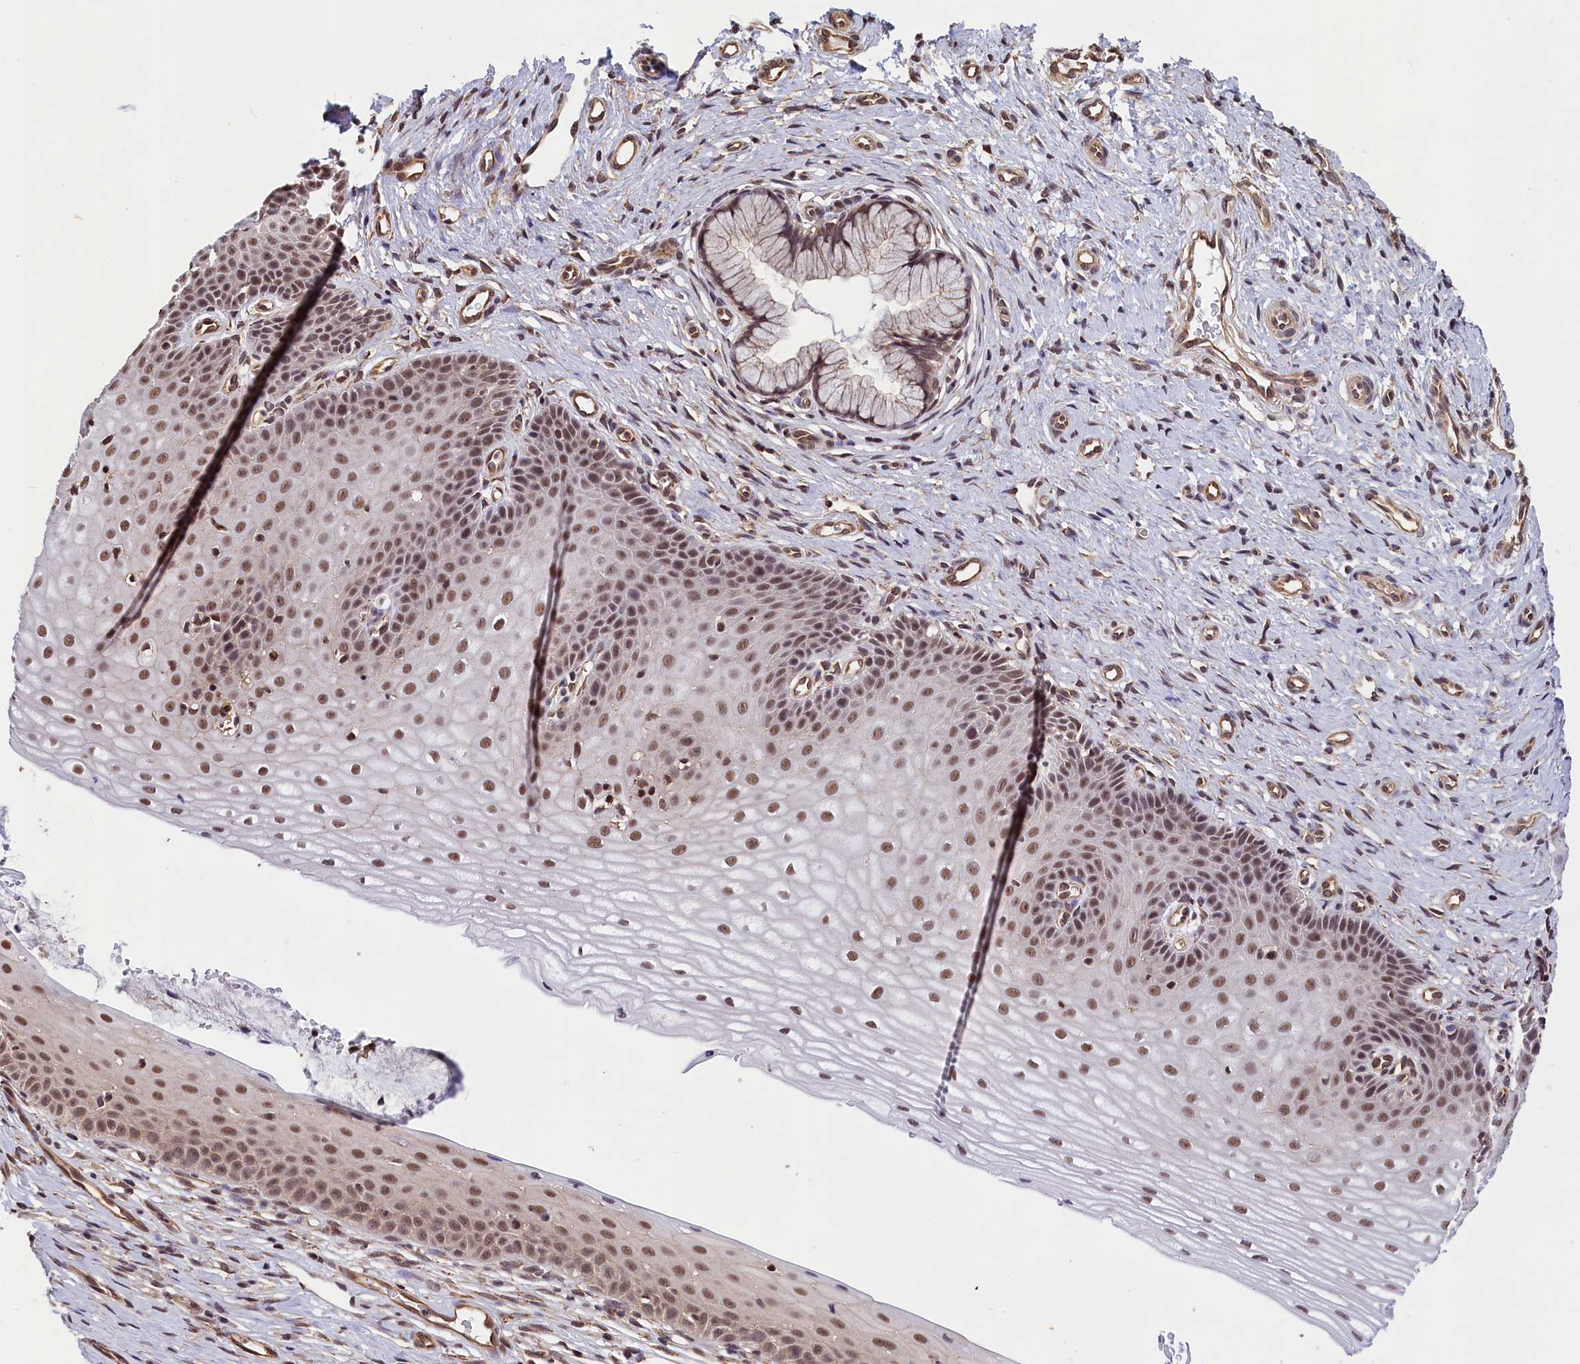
{"staining": {"intensity": "moderate", "quantity": ">75%", "location": "nuclear"}, "tissue": "cervix", "cell_type": "Glandular cells", "image_type": "normal", "snomed": [{"axis": "morphology", "description": "Normal tissue, NOS"}, {"axis": "topography", "description": "Cervix"}], "caption": "IHC (DAB (3,3'-diaminobenzidine)) staining of normal human cervix exhibits moderate nuclear protein staining in approximately >75% of glandular cells.", "gene": "ZC3H4", "patient": {"sex": "female", "age": 36}}